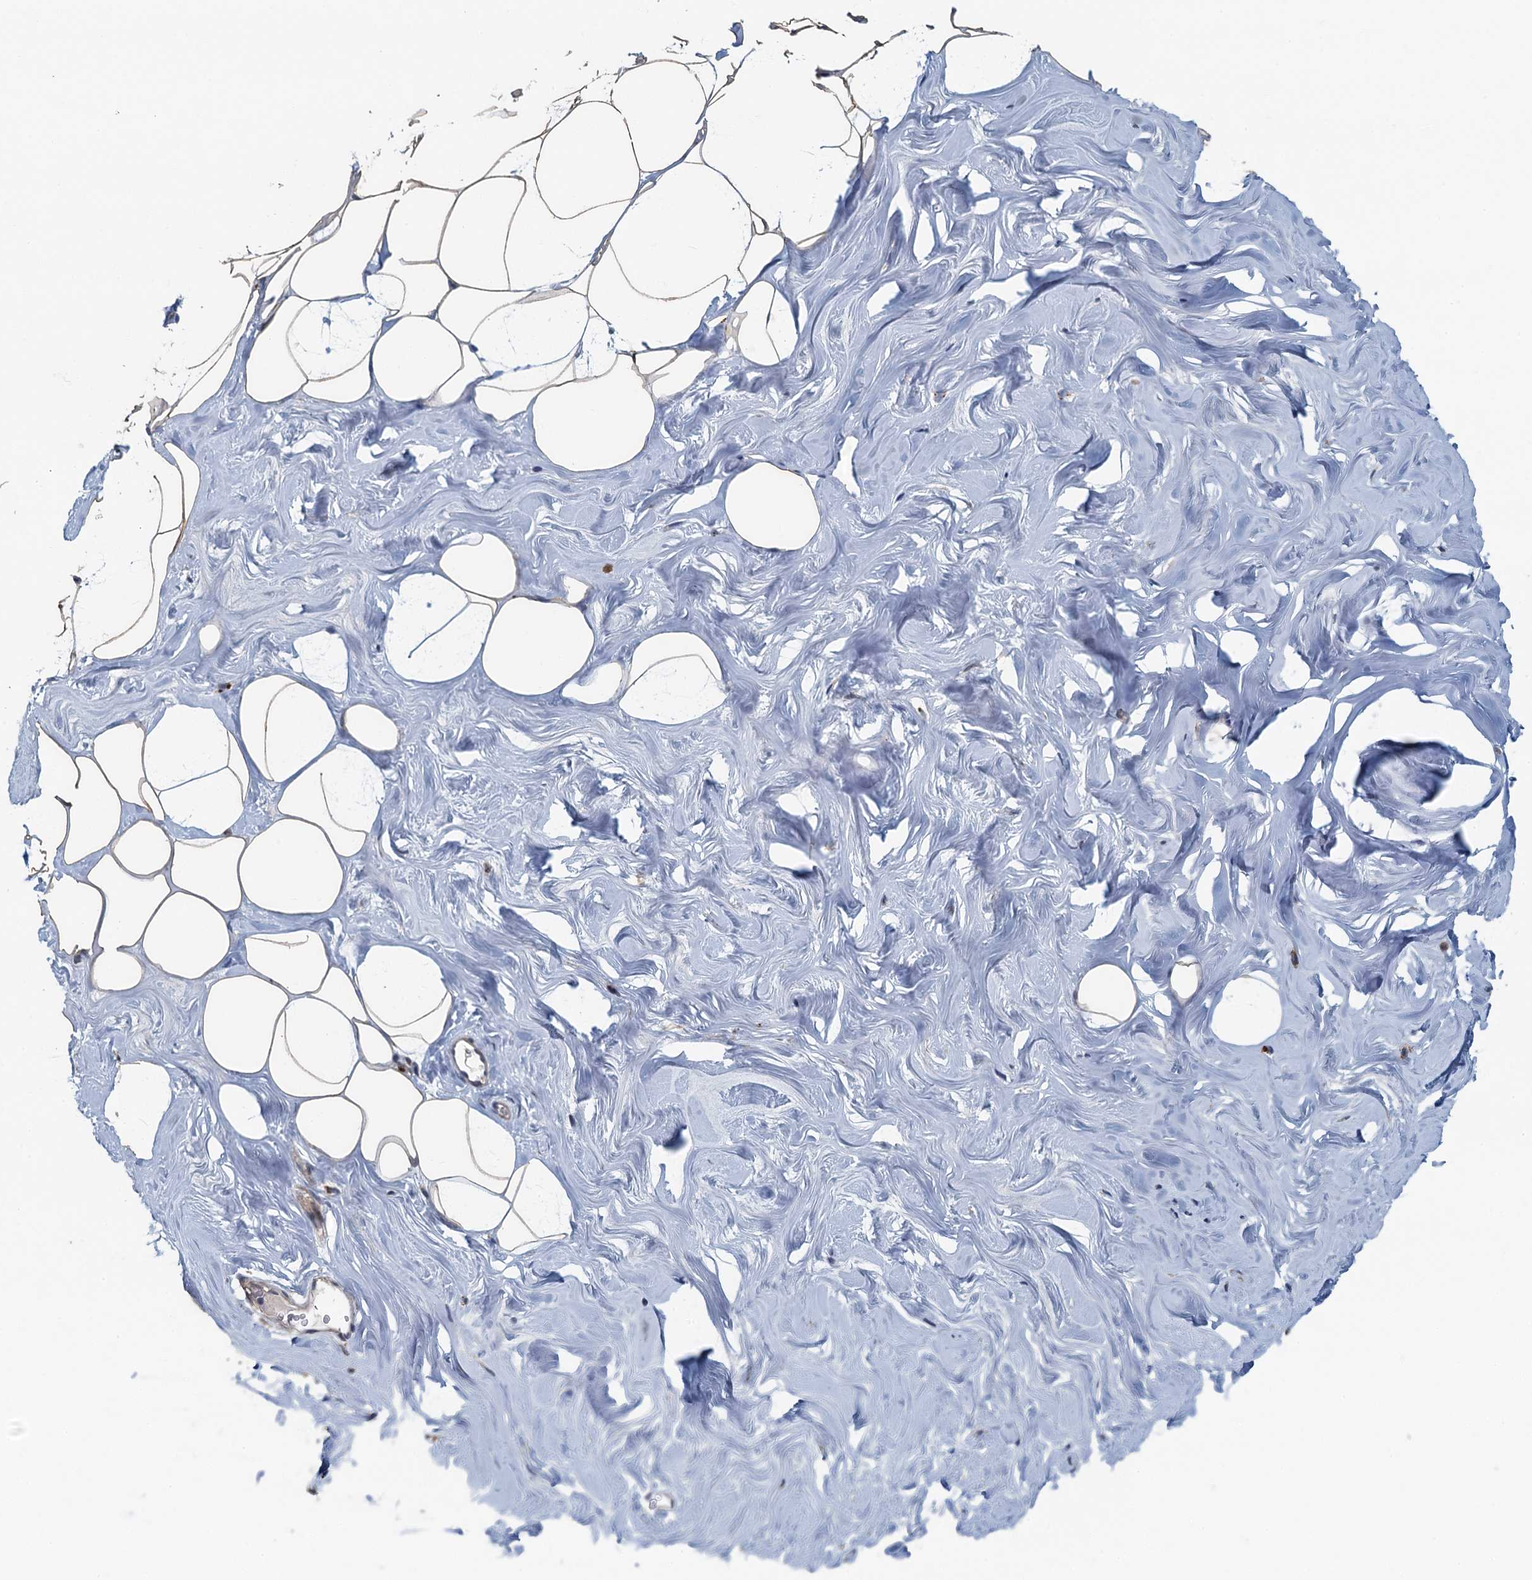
{"staining": {"intensity": "weak", "quantity": "25%-75%", "location": "cytoplasmic/membranous"}, "tissue": "adipose tissue", "cell_type": "Adipocytes", "image_type": "normal", "snomed": [{"axis": "morphology", "description": "Normal tissue, NOS"}, {"axis": "morphology", "description": "Fibrosis, NOS"}, {"axis": "topography", "description": "Breast"}, {"axis": "topography", "description": "Adipose tissue"}], "caption": "Immunohistochemistry image of normal adipose tissue: human adipose tissue stained using immunohistochemistry (IHC) exhibits low levels of weak protein expression localized specifically in the cytoplasmic/membranous of adipocytes, appearing as a cytoplasmic/membranous brown color.", "gene": "AGRN", "patient": {"sex": "female", "age": 39}}